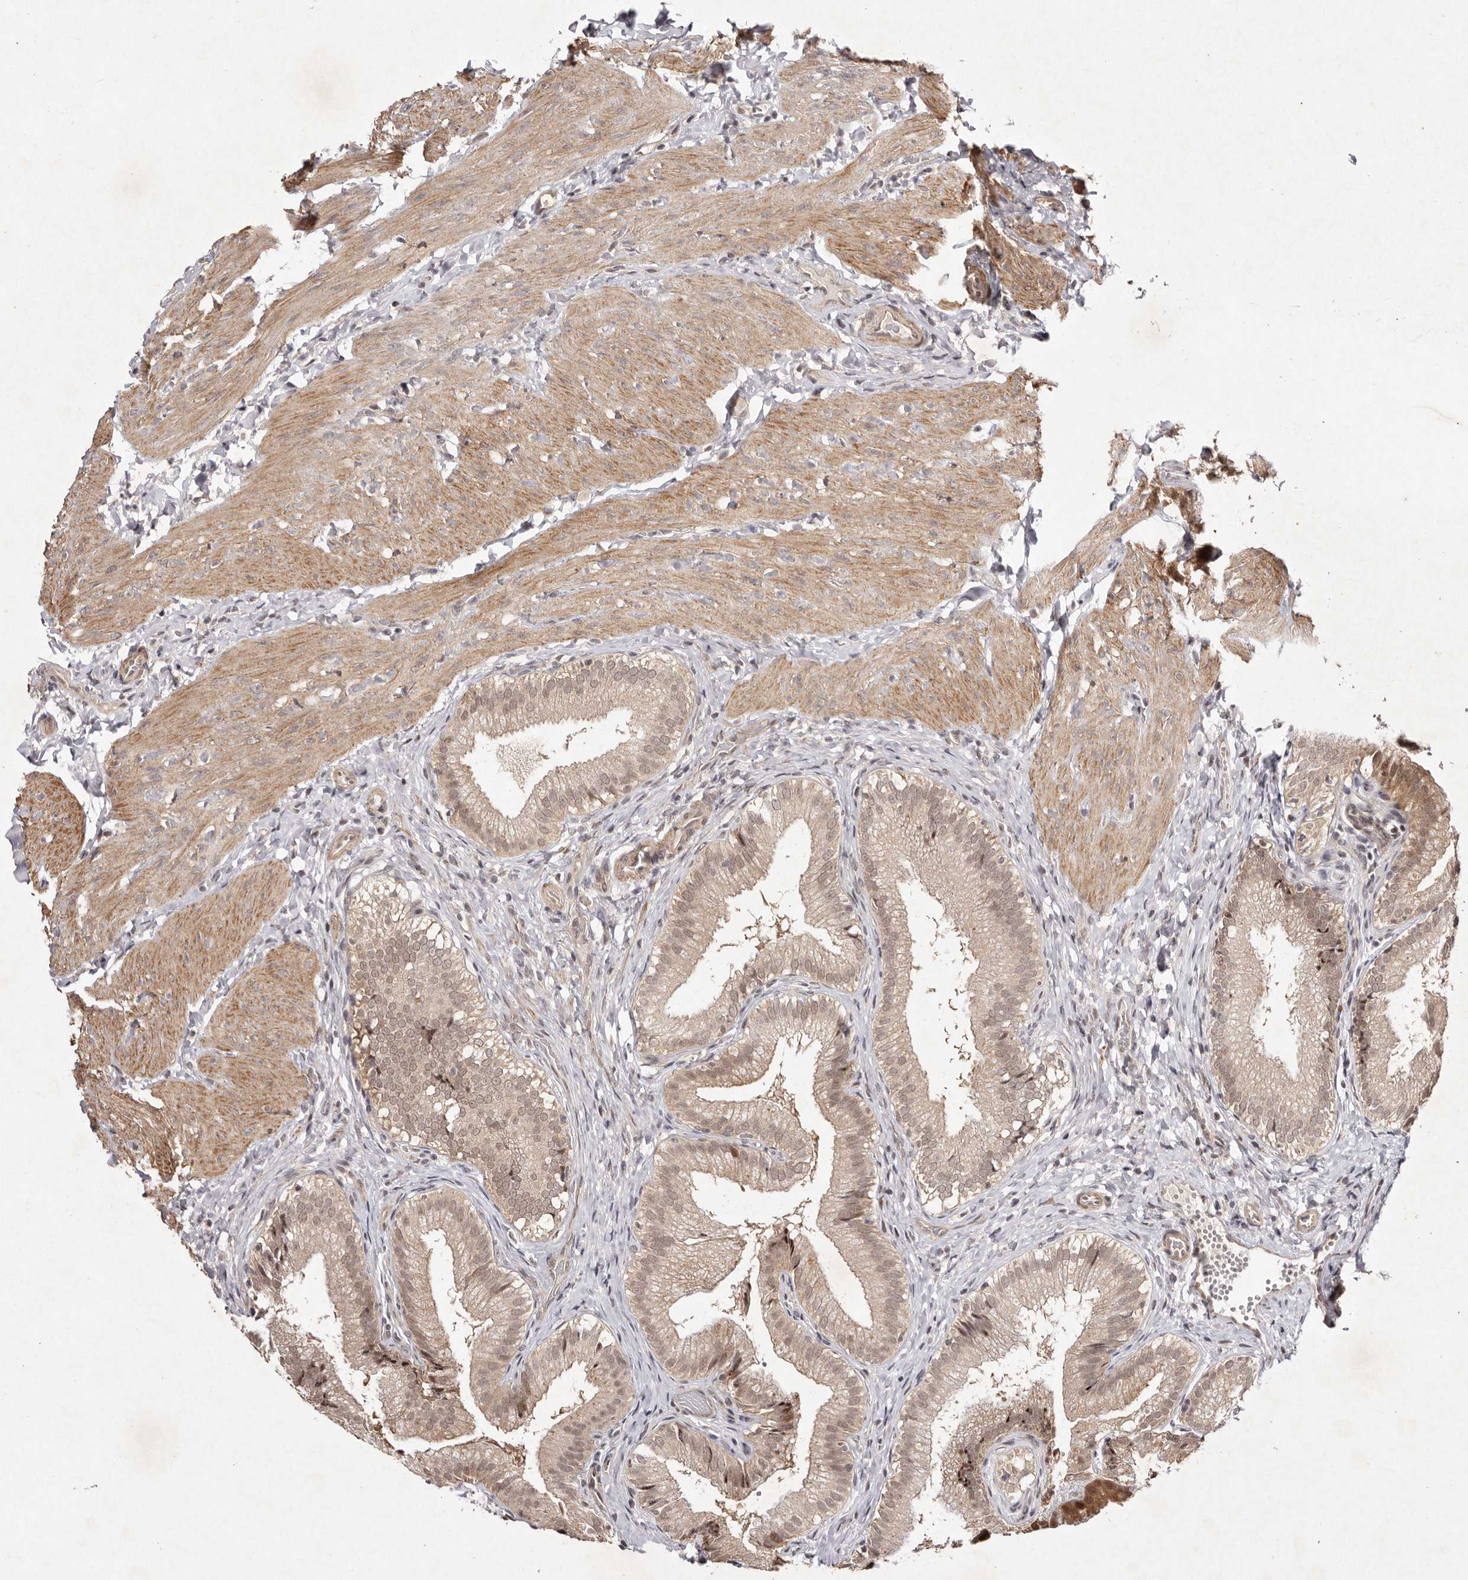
{"staining": {"intensity": "moderate", "quantity": ">75%", "location": "cytoplasmic/membranous,nuclear"}, "tissue": "gallbladder", "cell_type": "Glandular cells", "image_type": "normal", "snomed": [{"axis": "morphology", "description": "Normal tissue, NOS"}, {"axis": "topography", "description": "Gallbladder"}], "caption": "This is an image of immunohistochemistry (IHC) staining of unremarkable gallbladder, which shows moderate expression in the cytoplasmic/membranous,nuclear of glandular cells.", "gene": "BUD31", "patient": {"sex": "female", "age": 30}}